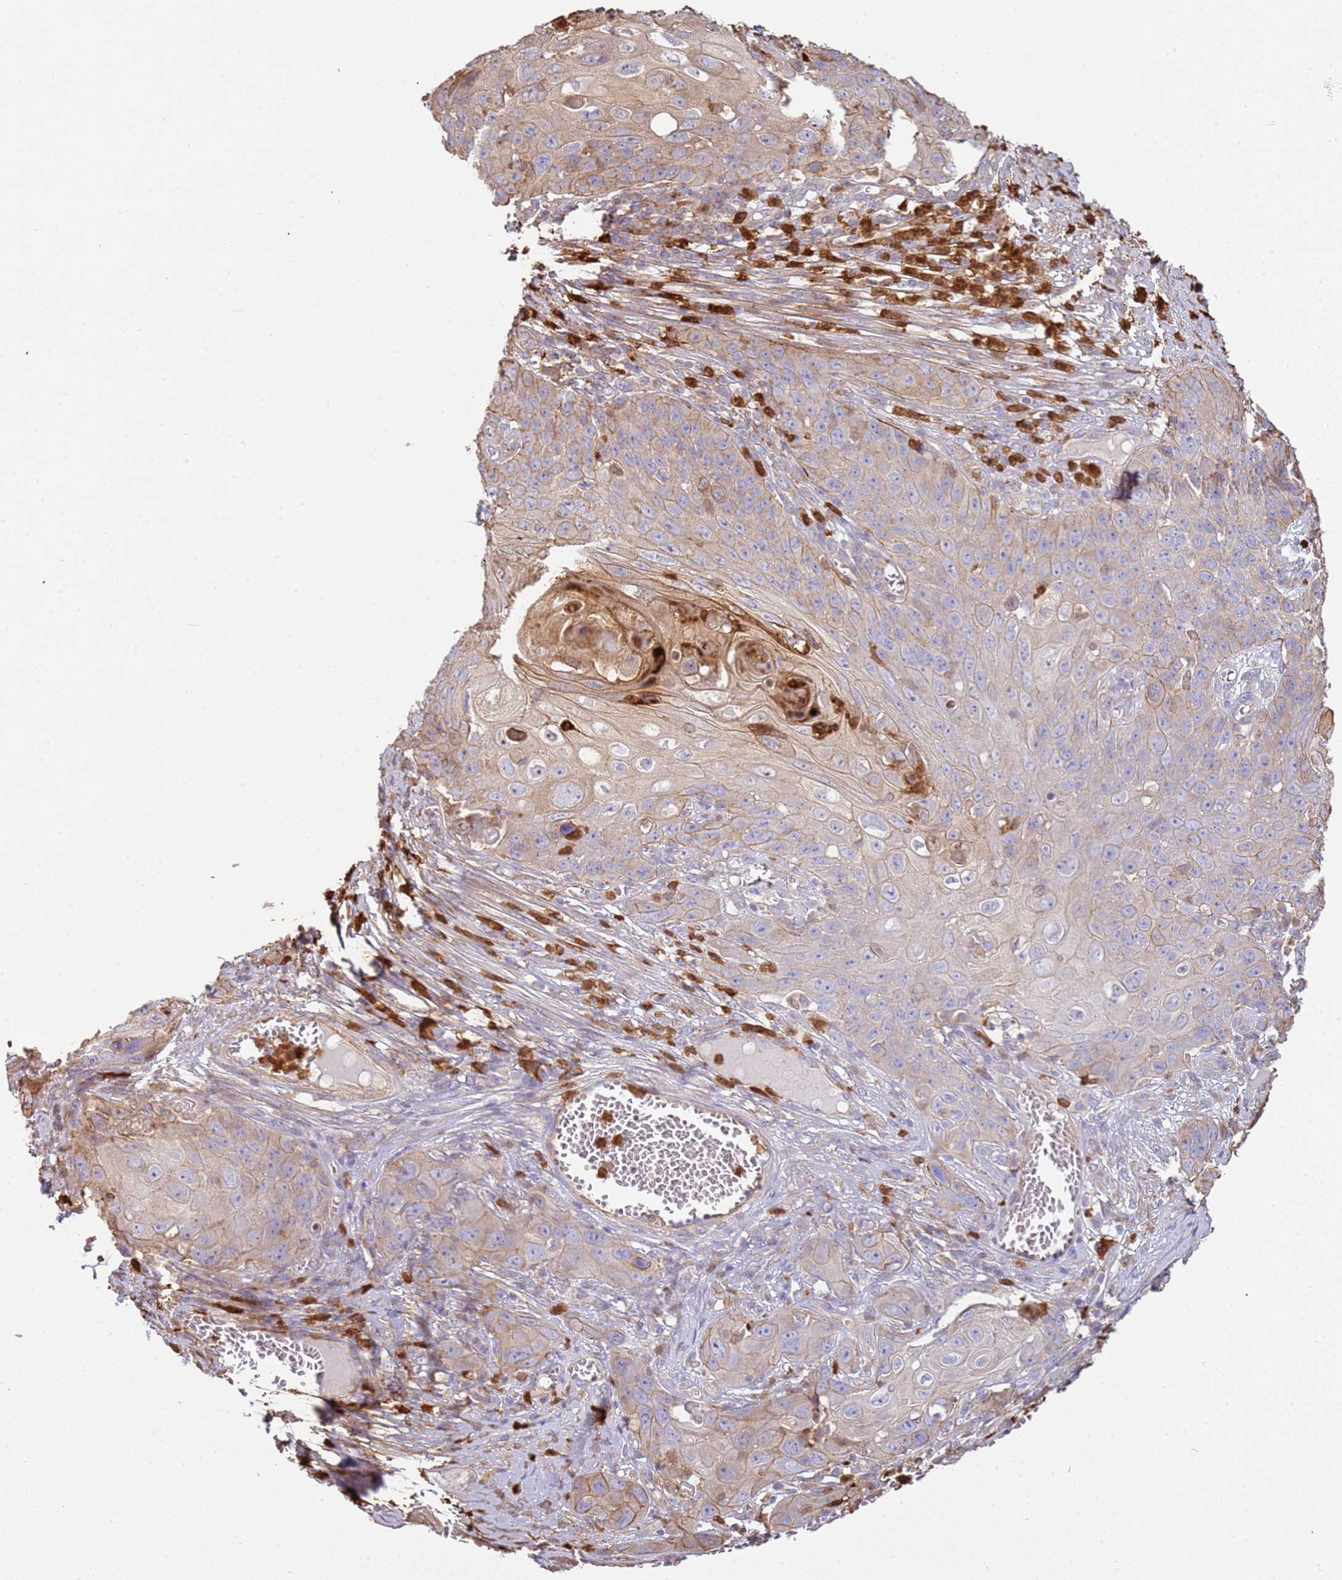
{"staining": {"intensity": "weak", "quantity": "<25%", "location": "cytoplasmic/membranous"}, "tissue": "skin cancer", "cell_type": "Tumor cells", "image_type": "cancer", "snomed": [{"axis": "morphology", "description": "Squamous cell carcinoma, NOS"}, {"axis": "topography", "description": "Skin"}], "caption": "An image of human skin squamous cell carcinoma is negative for staining in tumor cells.", "gene": "NDUFAF4", "patient": {"sex": "male", "age": 55}}